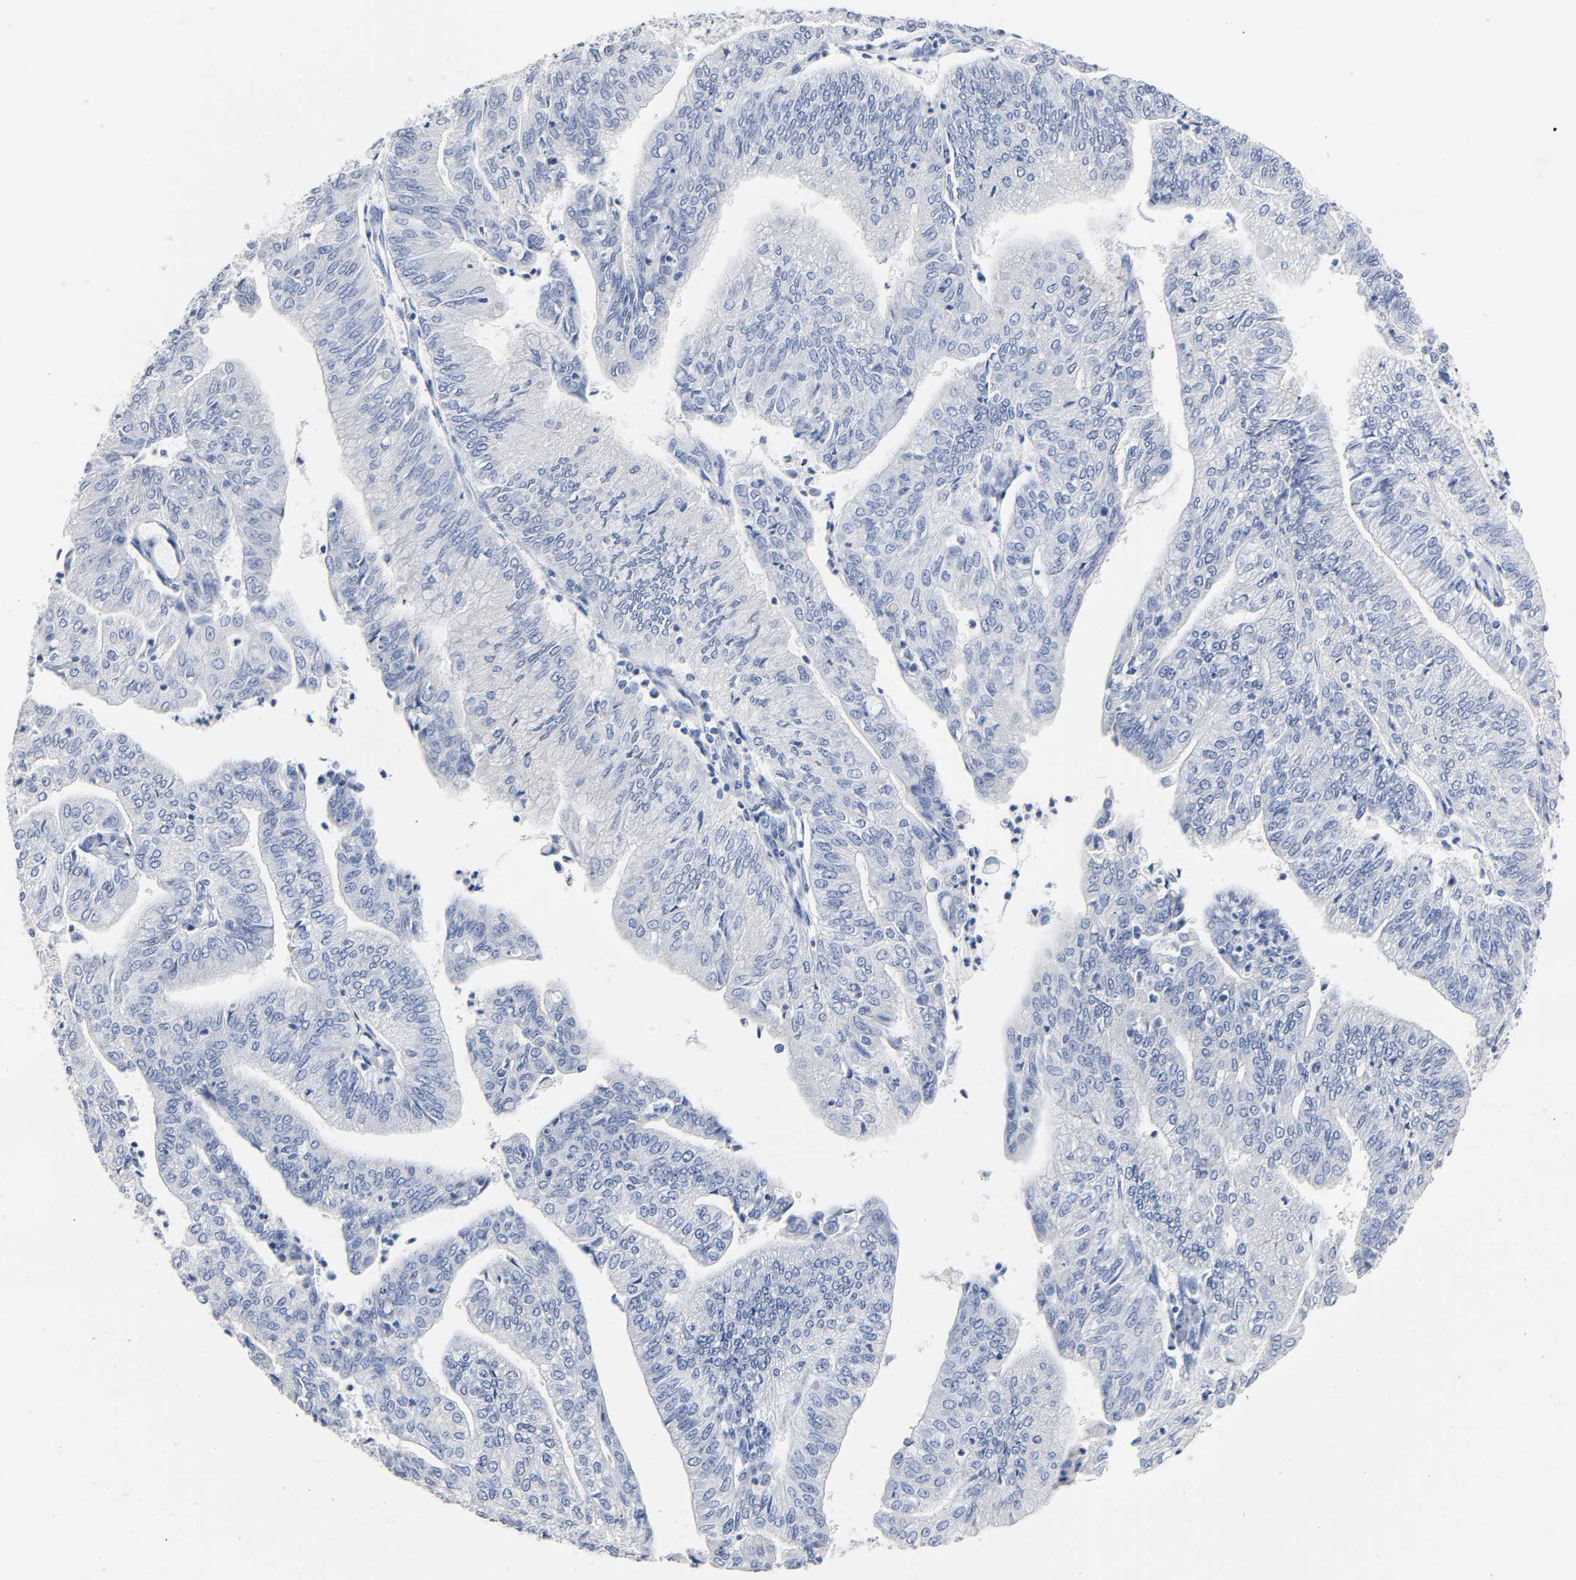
{"staining": {"intensity": "negative", "quantity": "none", "location": "none"}, "tissue": "endometrial cancer", "cell_type": "Tumor cells", "image_type": "cancer", "snomed": [{"axis": "morphology", "description": "Adenocarcinoma, NOS"}, {"axis": "topography", "description": "Endometrium"}], "caption": "IHC of human adenocarcinoma (endometrial) reveals no expression in tumor cells. (DAB immunohistochemistry (IHC) with hematoxylin counter stain).", "gene": "ACP3", "patient": {"sex": "female", "age": 59}}